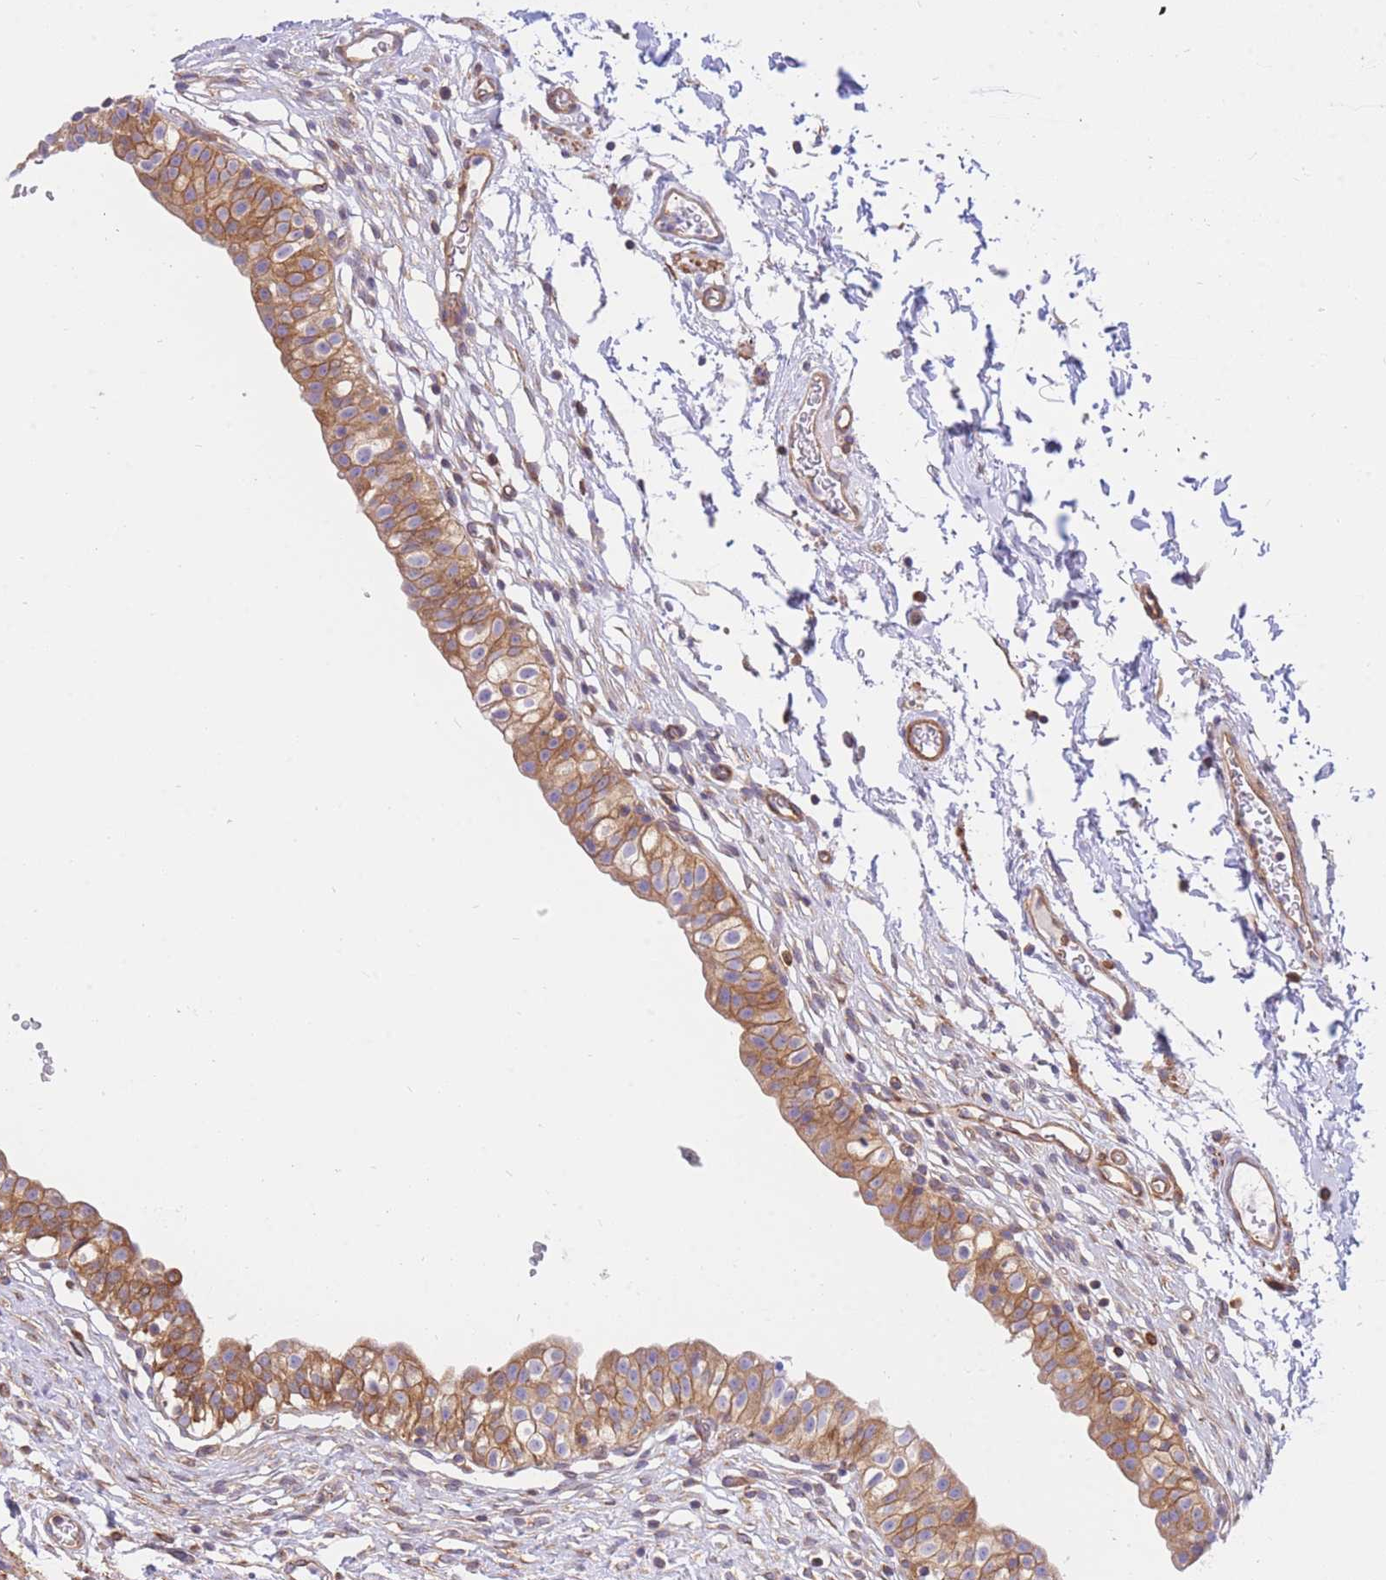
{"staining": {"intensity": "strong", "quantity": ">75%", "location": "cytoplasmic/membranous"}, "tissue": "urinary bladder", "cell_type": "Urothelial cells", "image_type": "normal", "snomed": [{"axis": "morphology", "description": "Normal tissue, NOS"}, {"axis": "topography", "description": "Urinary bladder"}, {"axis": "topography", "description": "Peripheral nerve tissue"}], "caption": "Benign urinary bladder was stained to show a protein in brown. There is high levels of strong cytoplasmic/membranous expression in about >75% of urothelial cells. (DAB (3,3'-diaminobenzidine) = brown stain, brightfield microscopy at high magnification).", "gene": "REM1", "patient": {"sex": "male", "age": 55}}